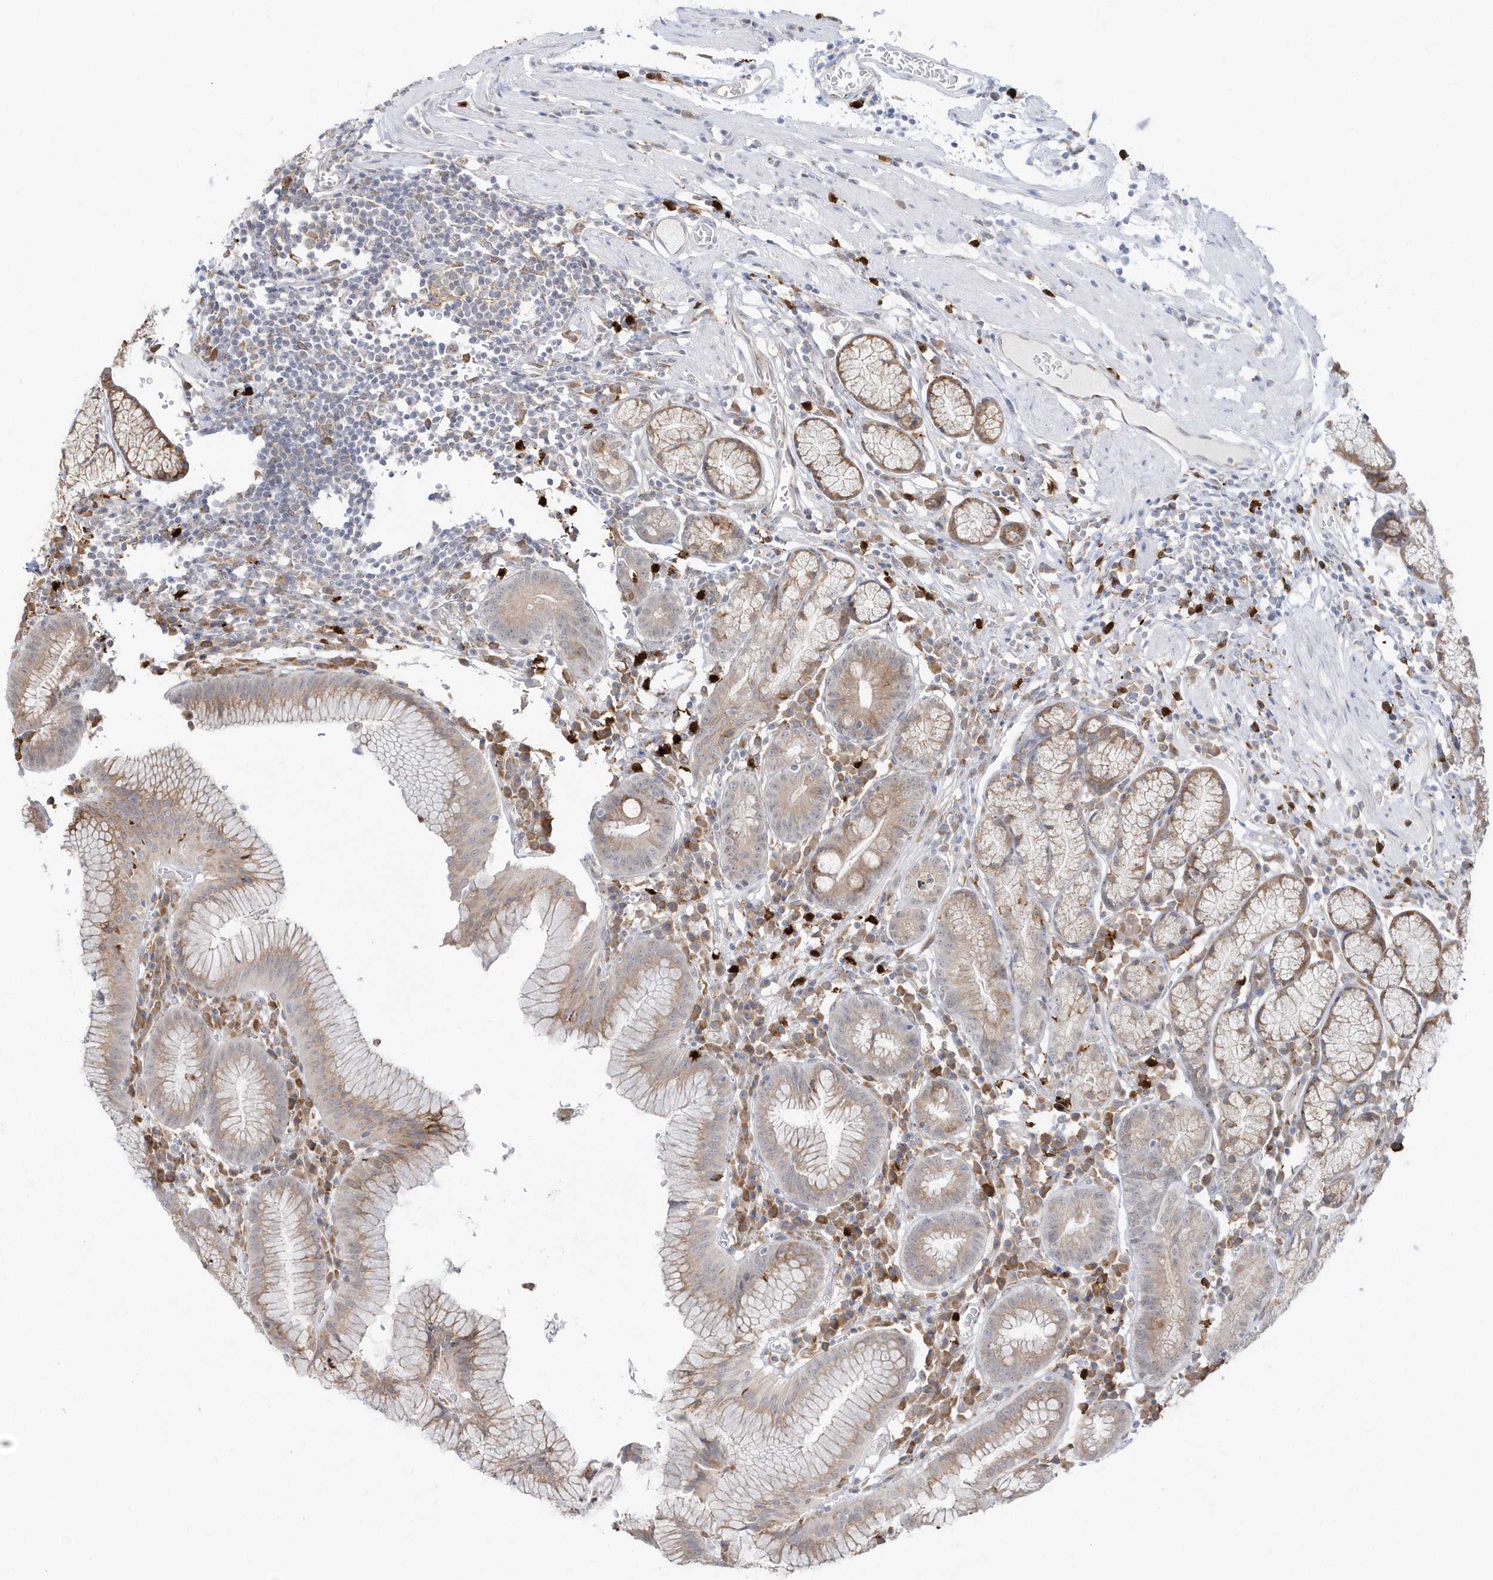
{"staining": {"intensity": "moderate", "quantity": "25%-75%", "location": "cytoplasmic/membranous"}, "tissue": "stomach", "cell_type": "Glandular cells", "image_type": "normal", "snomed": [{"axis": "morphology", "description": "Normal tissue, NOS"}, {"axis": "topography", "description": "Stomach"}], "caption": "A brown stain shows moderate cytoplasmic/membranous positivity of a protein in glandular cells of unremarkable stomach. (IHC, brightfield microscopy, high magnification).", "gene": "EPC2", "patient": {"sex": "male", "age": 55}}